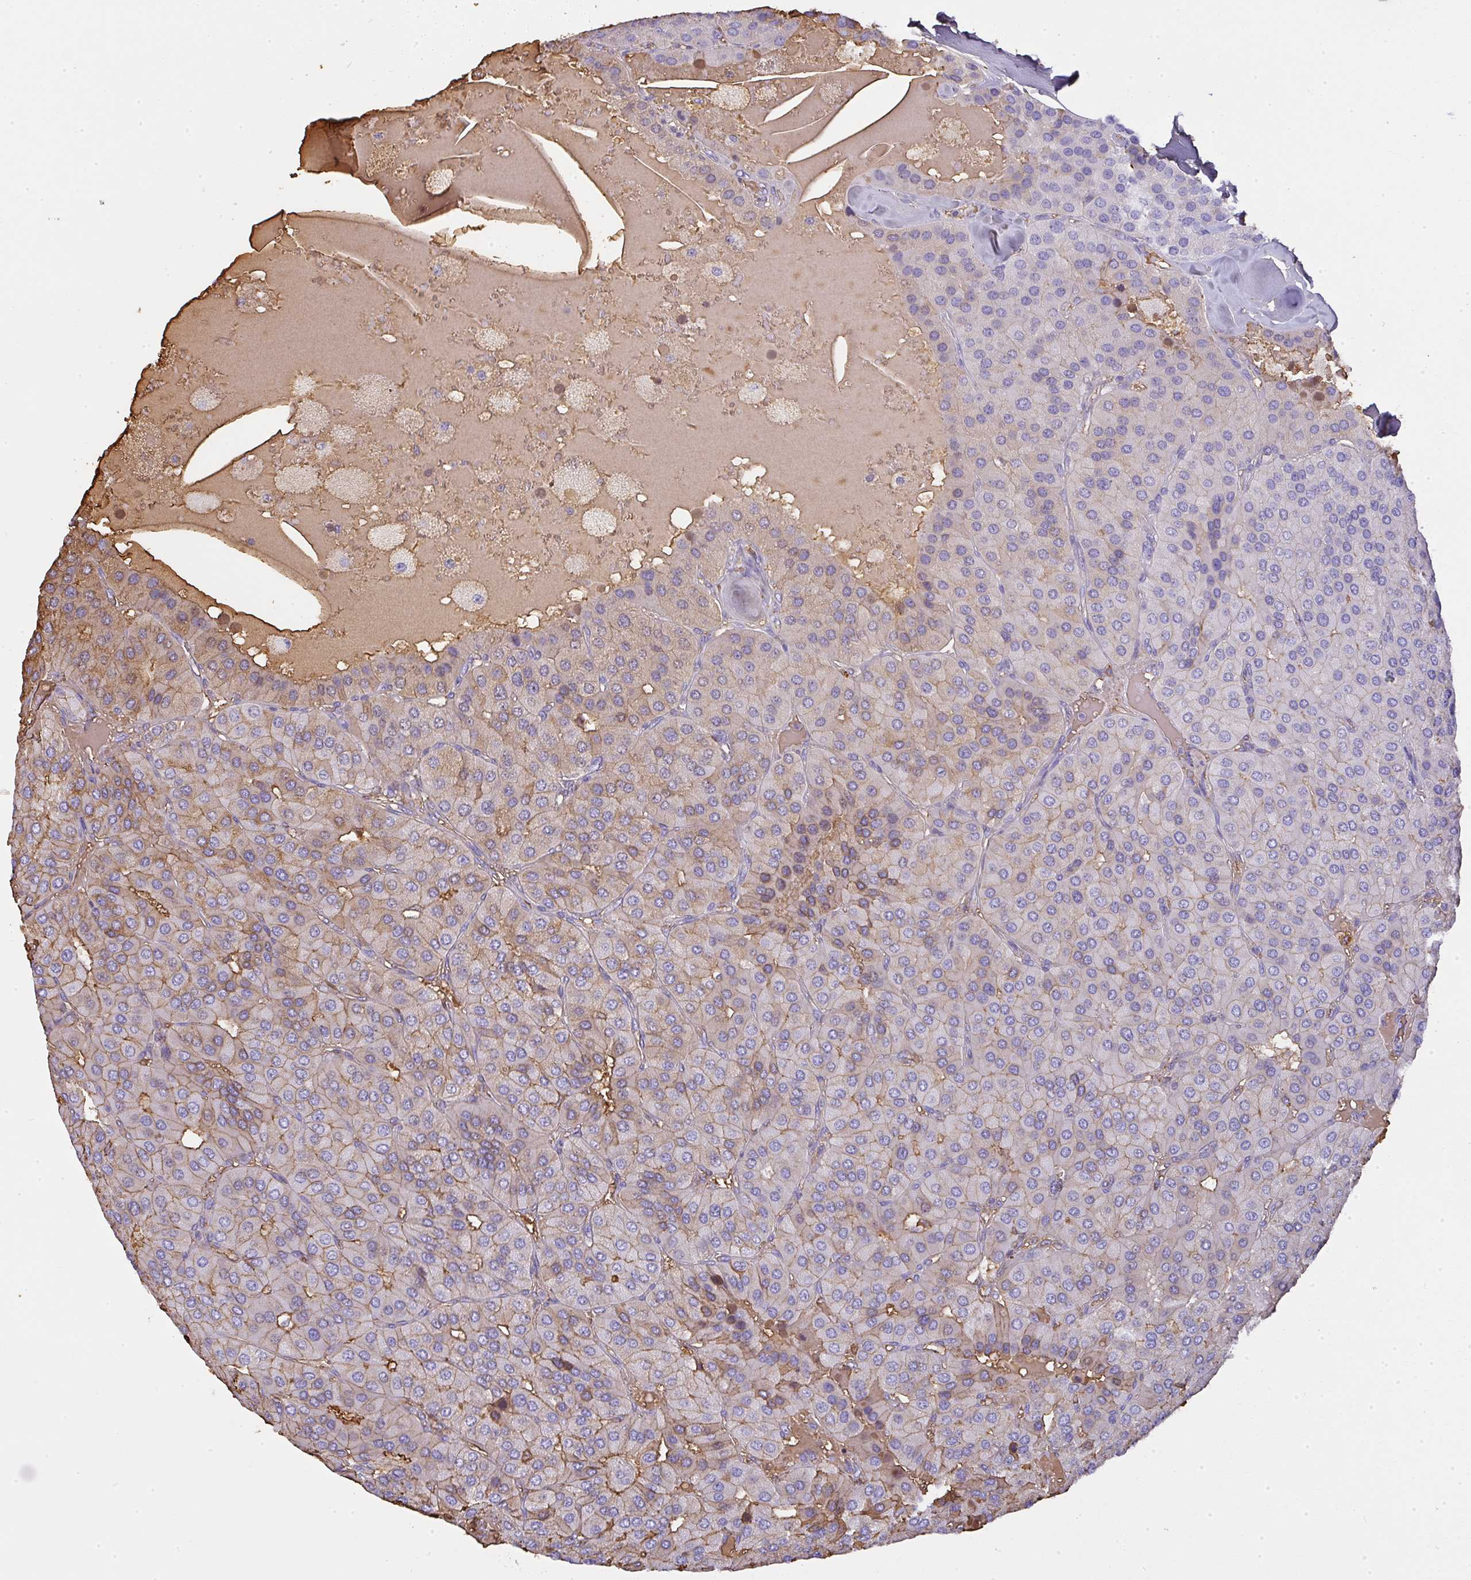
{"staining": {"intensity": "weak", "quantity": "25%-75%", "location": "cytoplasmic/membranous"}, "tissue": "parathyroid gland", "cell_type": "Glandular cells", "image_type": "normal", "snomed": [{"axis": "morphology", "description": "Normal tissue, NOS"}, {"axis": "morphology", "description": "Adenoma, NOS"}, {"axis": "topography", "description": "Parathyroid gland"}], "caption": "Immunohistochemistry (IHC) of normal human parathyroid gland reveals low levels of weak cytoplasmic/membranous expression in approximately 25%-75% of glandular cells.", "gene": "SMYD5", "patient": {"sex": "female", "age": 86}}